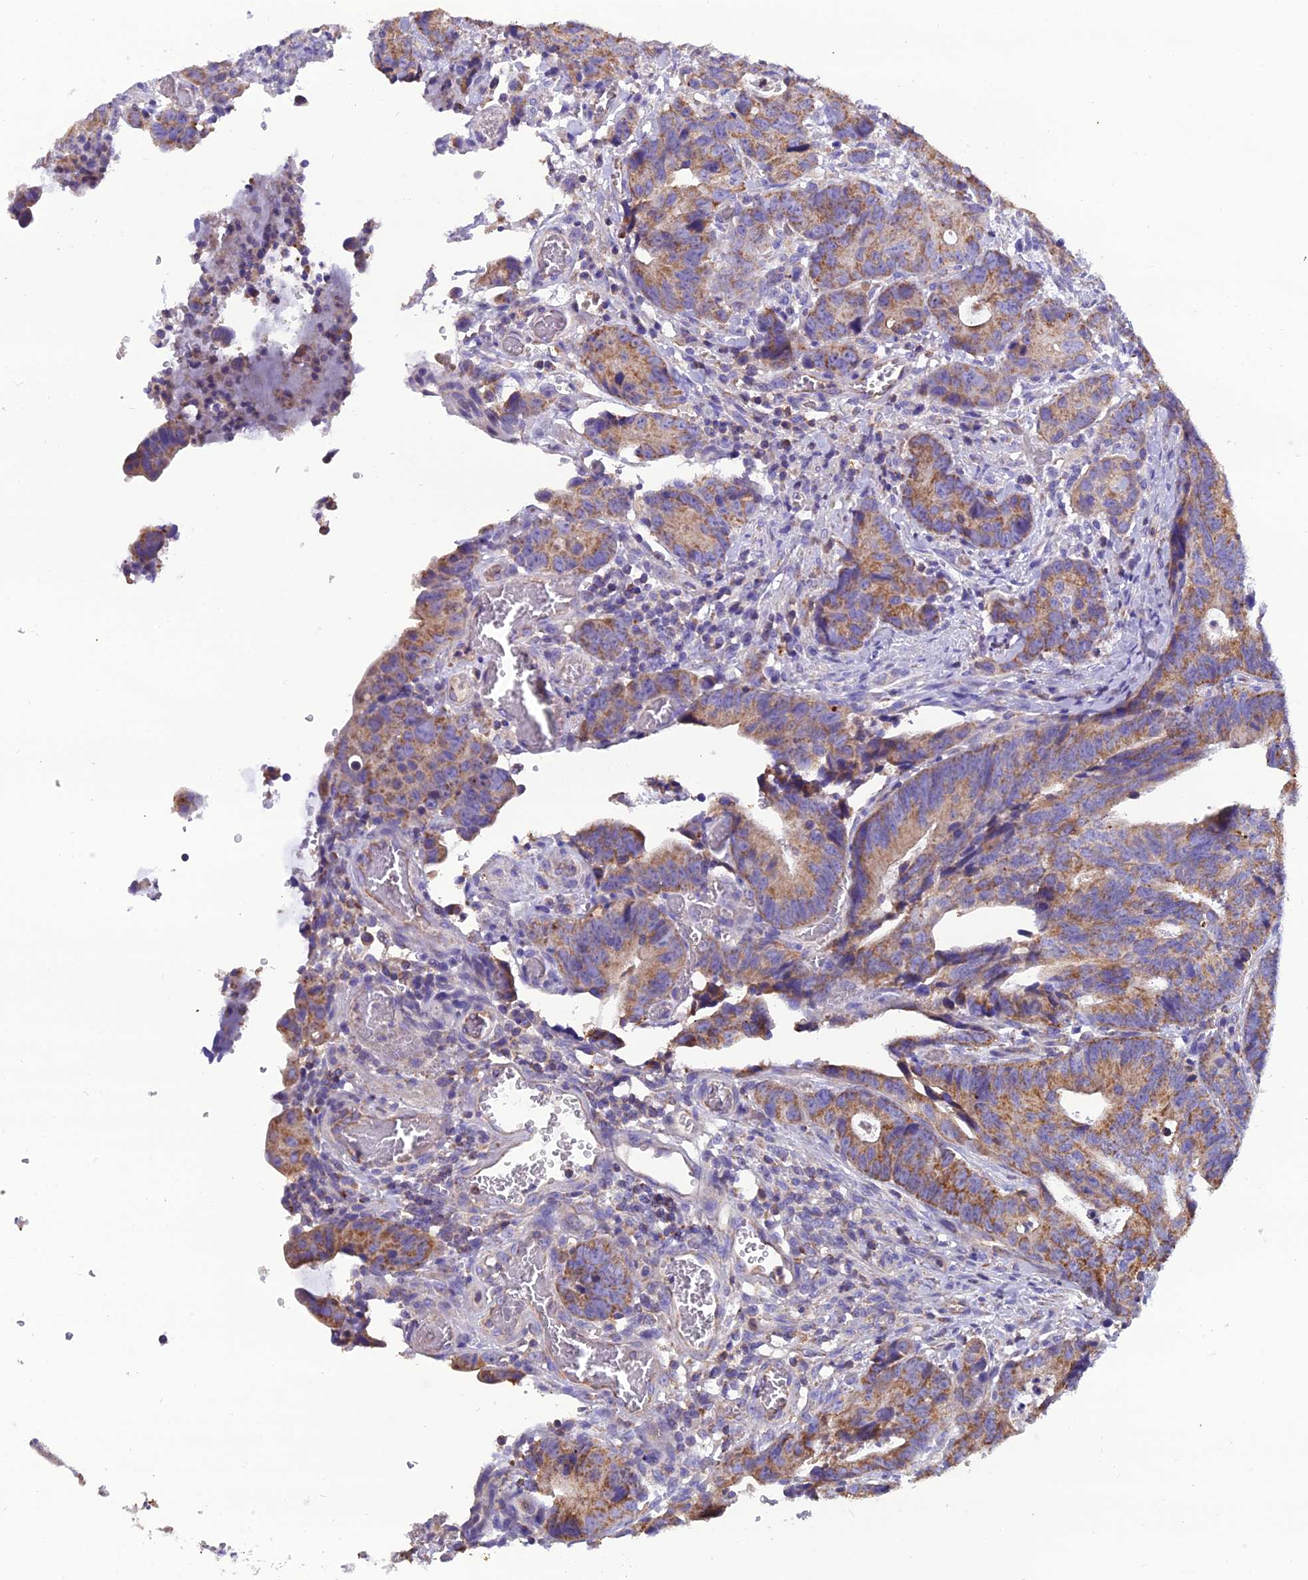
{"staining": {"intensity": "moderate", "quantity": ">75%", "location": "cytoplasmic/membranous"}, "tissue": "colorectal cancer", "cell_type": "Tumor cells", "image_type": "cancer", "snomed": [{"axis": "morphology", "description": "Adenocarcinoma, NOS"}, {"axis": "topography", "description": "Colon"}], "caption": "This is a photomicrograph of immunohistochemistry (IHC) staining of colorectal adenocarcinoma, which shows moderate positivity in the cytoplasmic/membranous of tumor cells.", "gene": "GPD1", "patient": {"sex": "female", "age": 57}}